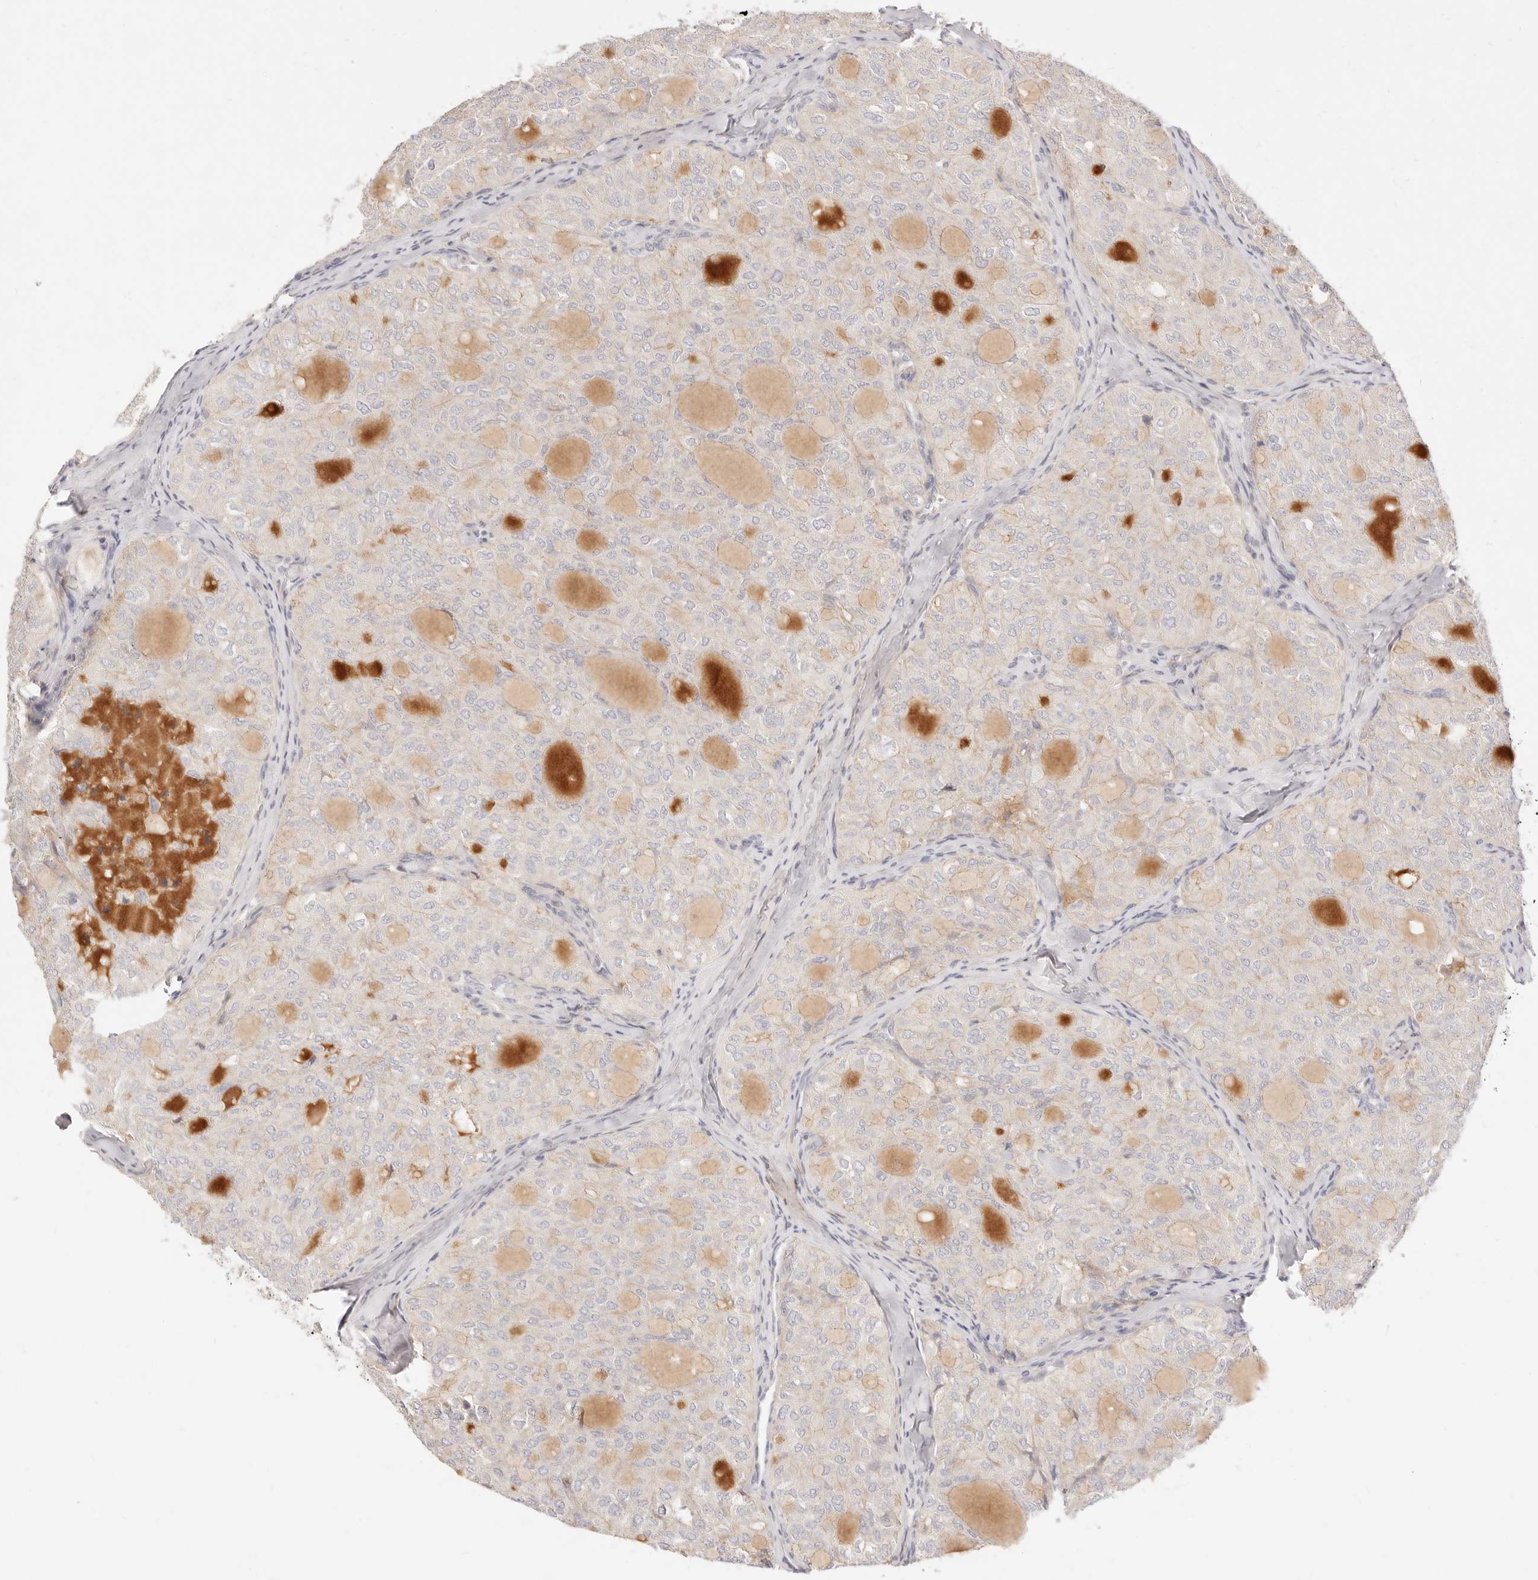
{"staining": {"intensity": "weak", "quantity": "<25%", "location": "cytoplasmic/membranous"}, "tissue": "thyroid cancer", "cell_type": "Tumor cells", "image_type": "cancer", "snomed": [{"axis": "morphology", "description": "Follicular adenoma carcinoma, NOS"}, {"axis": "topography", "description": "Thyroid gland"}], "caption": "This histopathology image is of thyroid cancer stained with immunohistochemistry to label a protein in brown with the nuclei are counter-stained blue. There is no expression in tumor cells.", "gene": "UBXN10", "patient": {"sex": "male", "age": 75}}